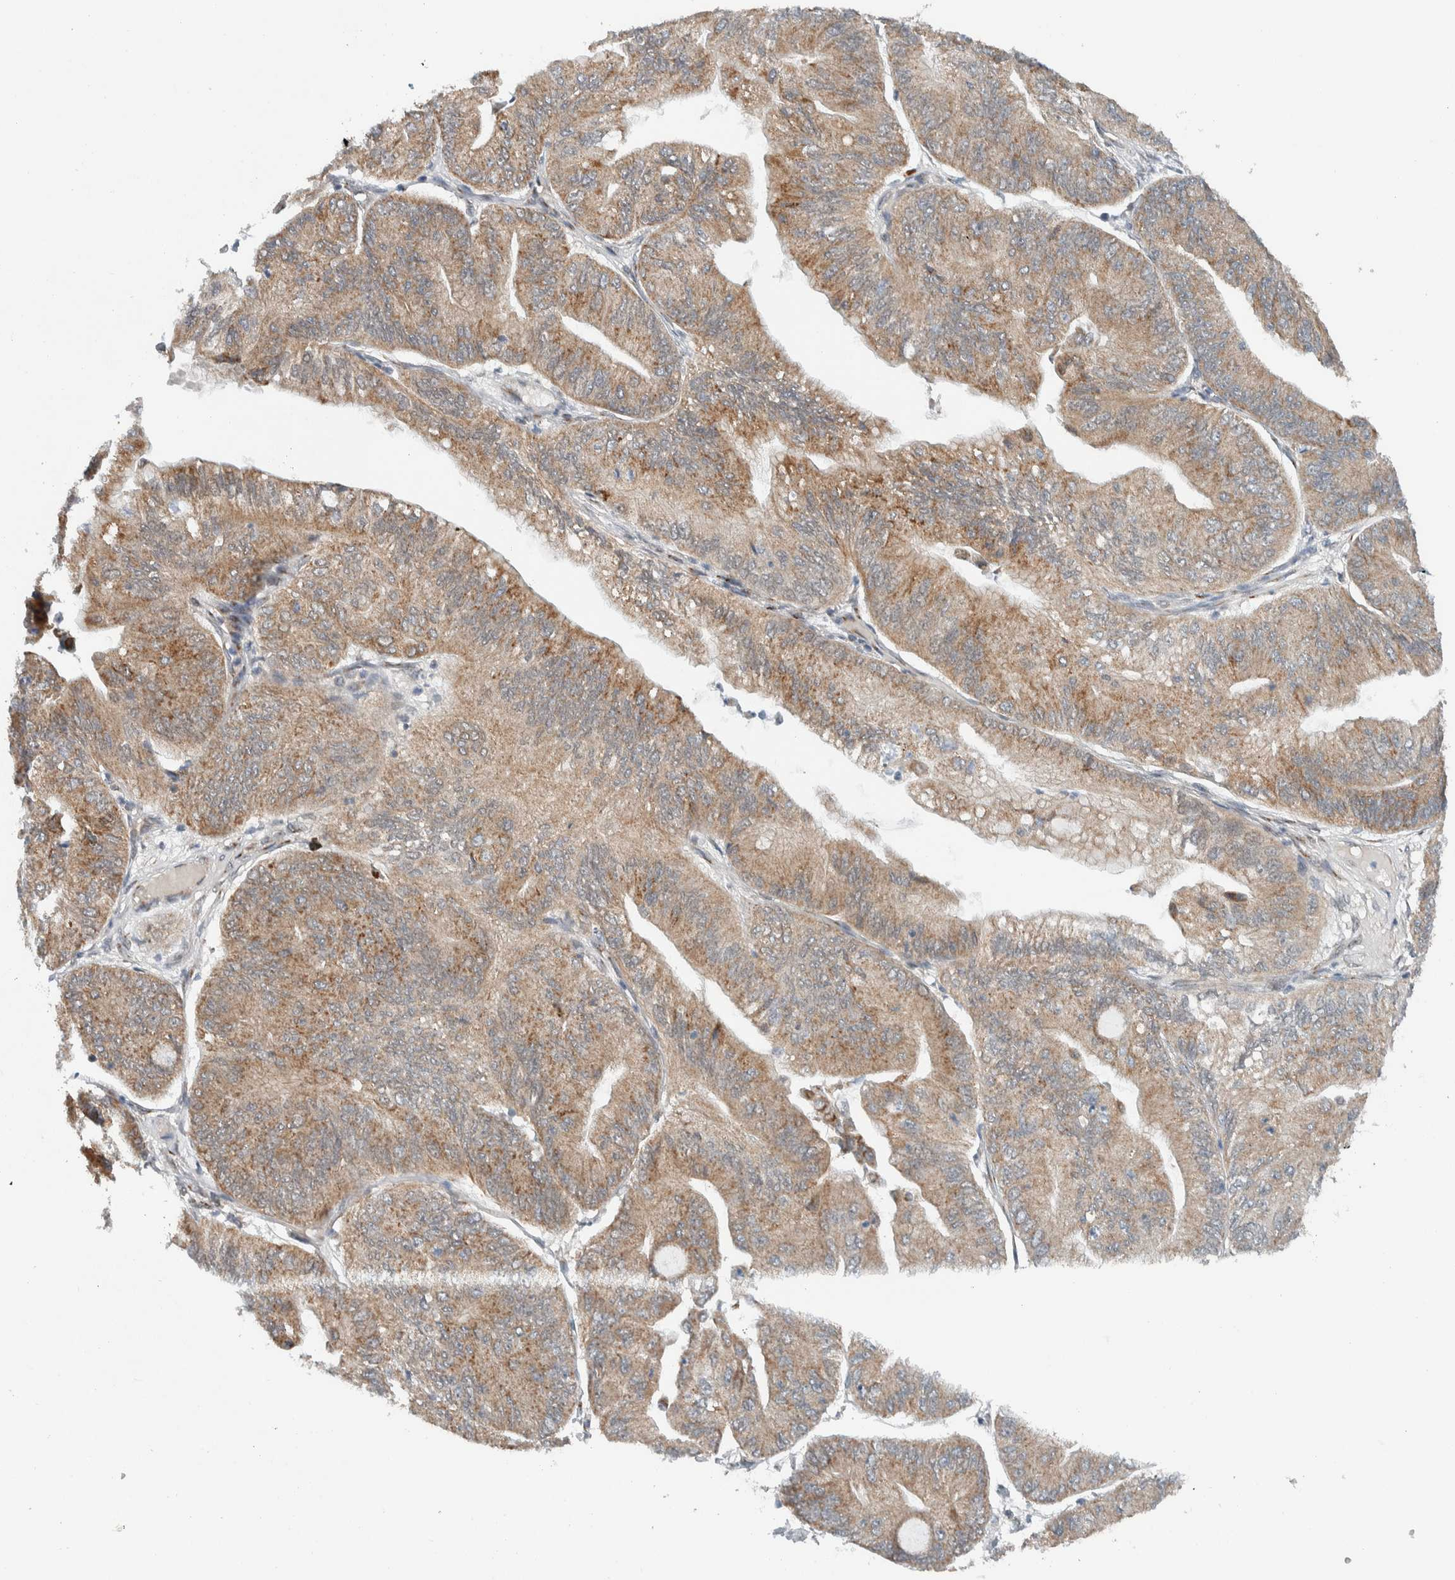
{"staining": {"intensity": "moderate", "quantity": ">75%", "location": "cytoplasmic/membranous"}, "tissue": "ovarian cancer", "cell_type": "Tumor cells", "image_type": "cancer", "snomed": [{"axis": "morphology", "description": "Cystadenocarcinoma, mucinous, NOS"}, {"axis": "topography", "description": "Ovary"}], "caption": "Protein expression analysis of human ovarian cancer reveals moderate cytoplasmic/membranous staining in about >75% of tumor cells.", "gene": "RERE", "patient": {"sex": "female", "age": 61}}